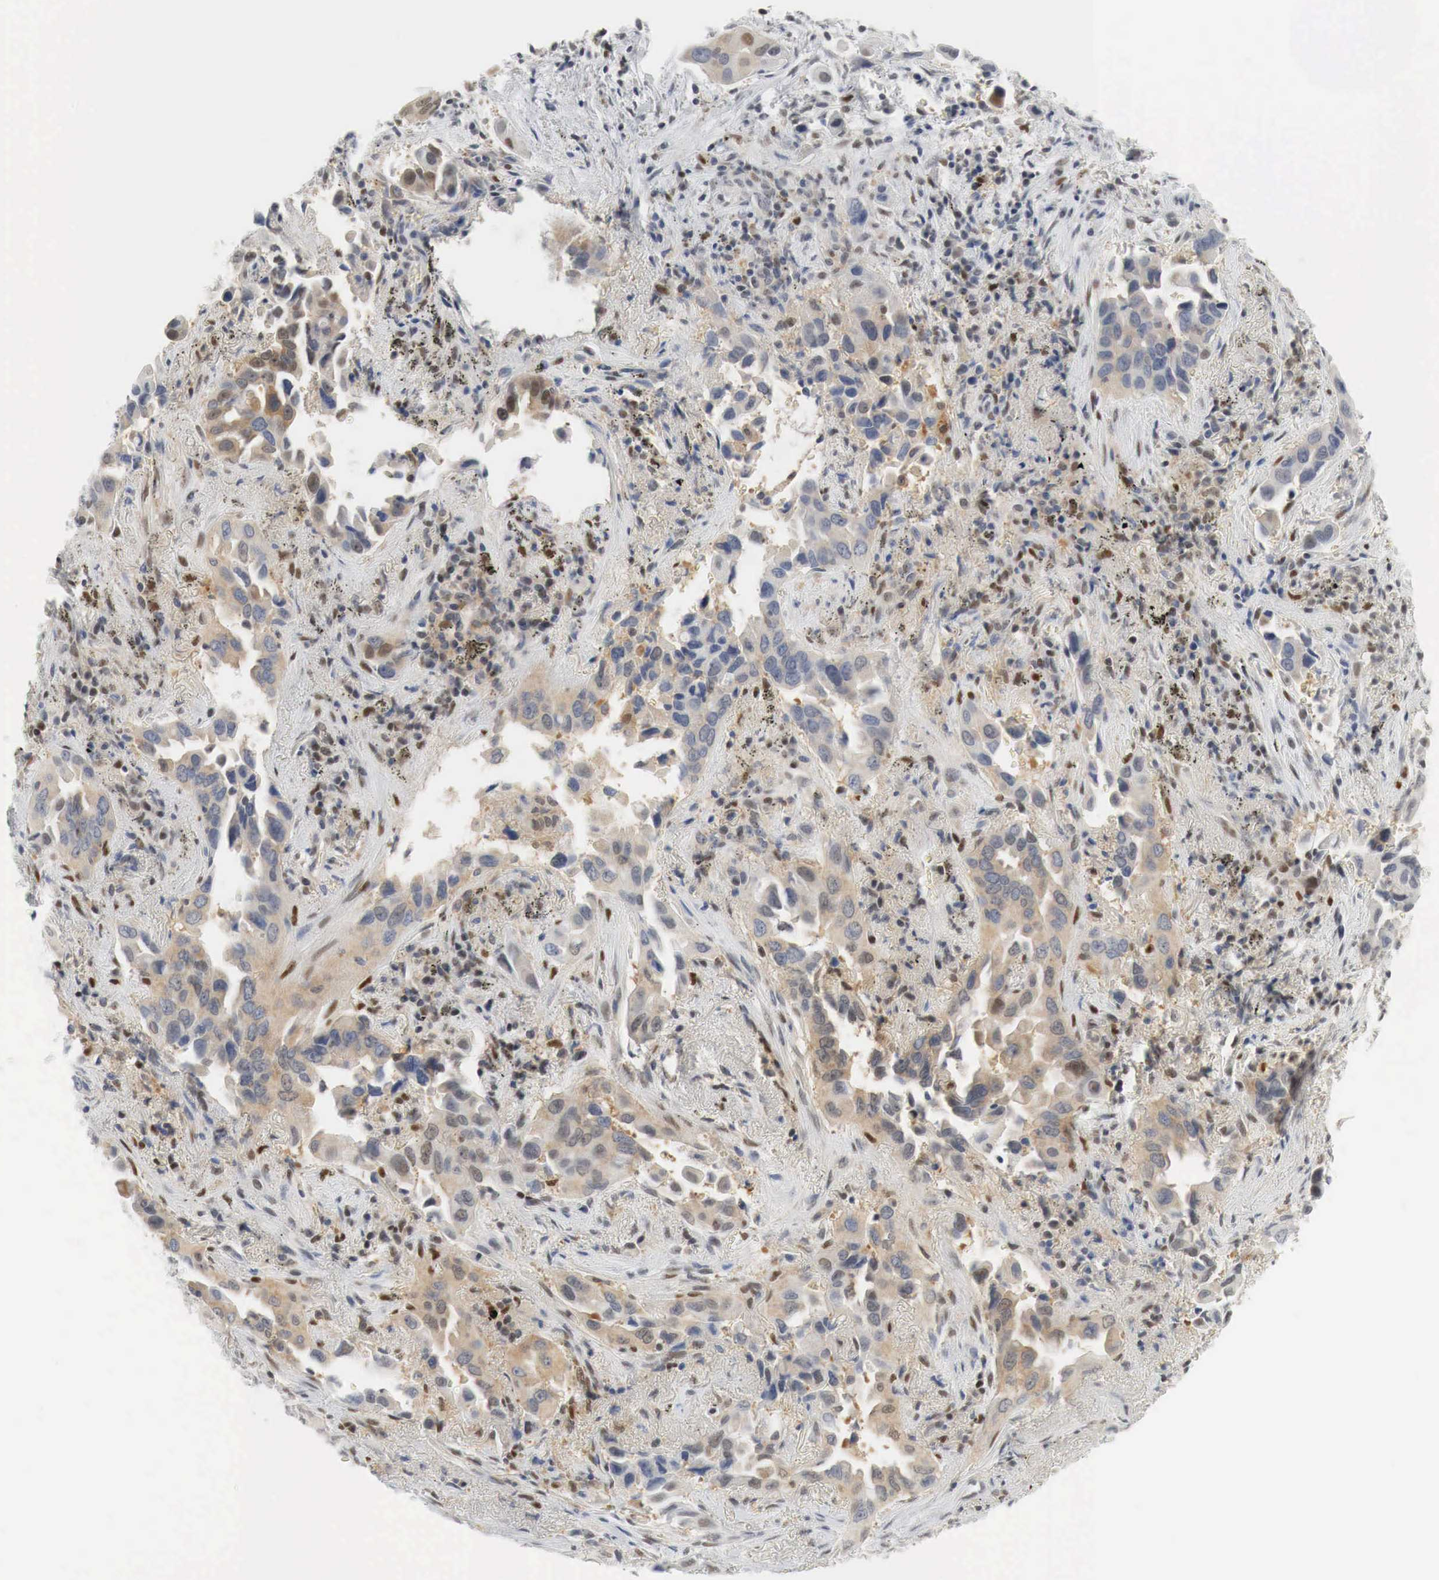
{"staining": {"intensity": "moderate", "quantity": "25%-75%", "location": "cytoplasmic/membranous,nuclear"}, "tissue": "lung cancer", "cell_type": "Tumor cells", "image_type": "cancer", "snomed": [{"axis": "morphology", "description": "Adenocarcinoma, NOS"}, {"axis": "topography", "description": "Lung"}], "caption": "Immunohistochemical staining of adenocarcinoma (lung) shows moderate cytoplasmic/membranous and nuclear protein staining in approximately 25%-75% of tumor cells.", "gene": "MYC", "patient": {"sex": "male", "age": 68}}